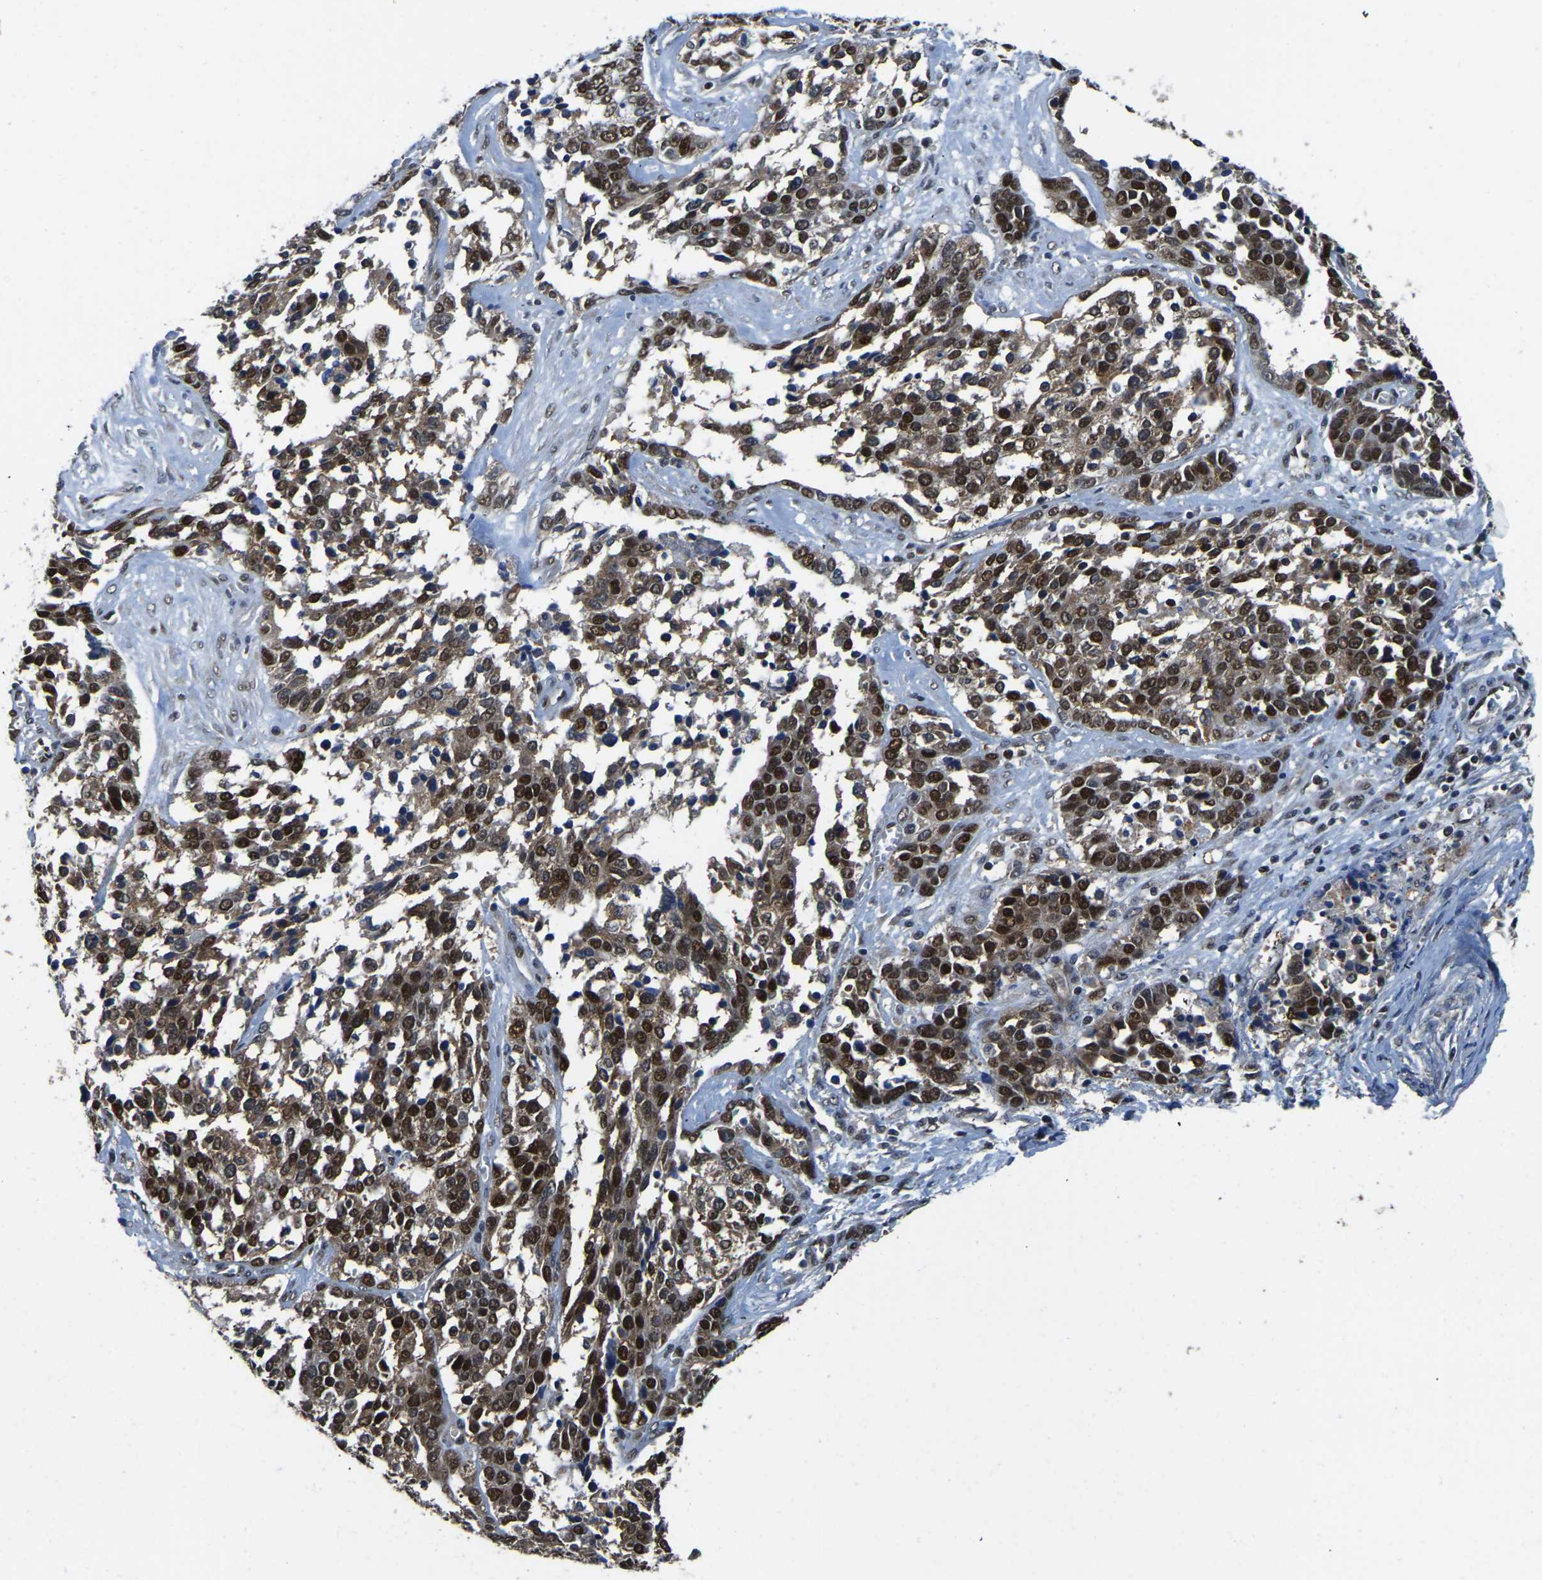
{"staining": {"intensity": "moderate", "quantity": ">75%", "location": "cytoplasmic/membranous,nuclear"}, "tissue": "ovarian cancer", "cell_type": "Tumor cells", "image_type": "cancer", "snomed": [{"axis": "morphology", "description": "Cystadenocarcinoma, serous, NOS"}, {"axis": "topography", "description": "Ovary"}], "caption": "Protein expression analysis of serous cystadenocarcinoma (ovarian) shows moderate cytoplasmic/membranous and nuclear staining in about >75% of tumor cells.", "gene": "DFFA", "patient": {"sex": "female", "age": 44}}